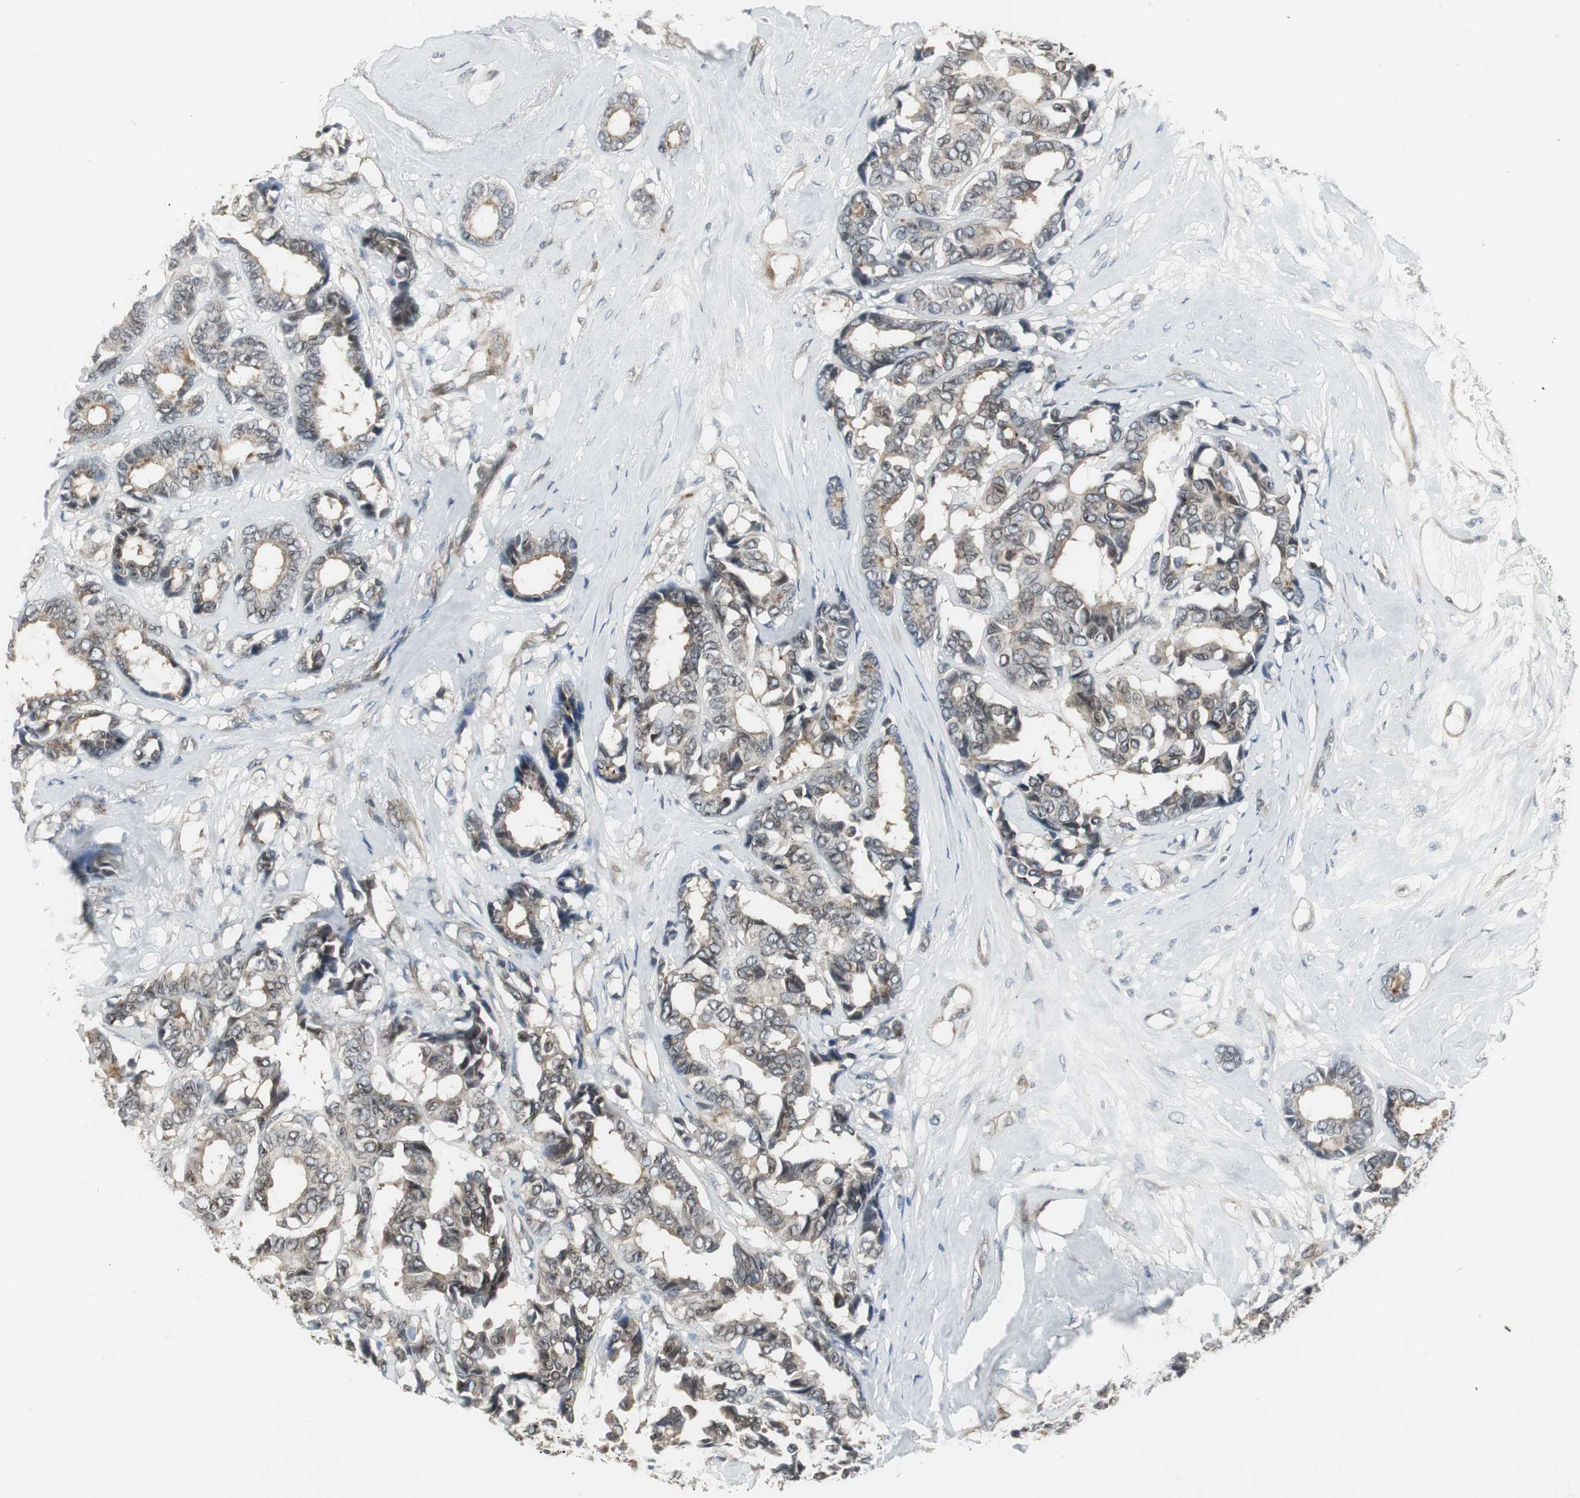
{"staining": {"intensity": "weak", "quantity": "<25%", "location": "cytoplasmic/membranous"}, "tissue": "breast cancer", "cell_type": "Tumor cells", "image_type": "cancer", "snomed": [{"axis": "morphology", "description": "Duct carcinoma"}, {"axis": "topography", "description": "Breast"}], "caption": "IHC photomicrograph of neoplastic tissue: human breast cancer stained with DAB displays no significant protein expression in tumor cells. Brightfield microscopy of immunohistochemistry stained with DAB (3,3'-diaminobenzidine) (brown) and hematoxylin (blue), captured at high magnification.", "gene": "SCYL3", "patient": {"sex": "female", "age": 87}}